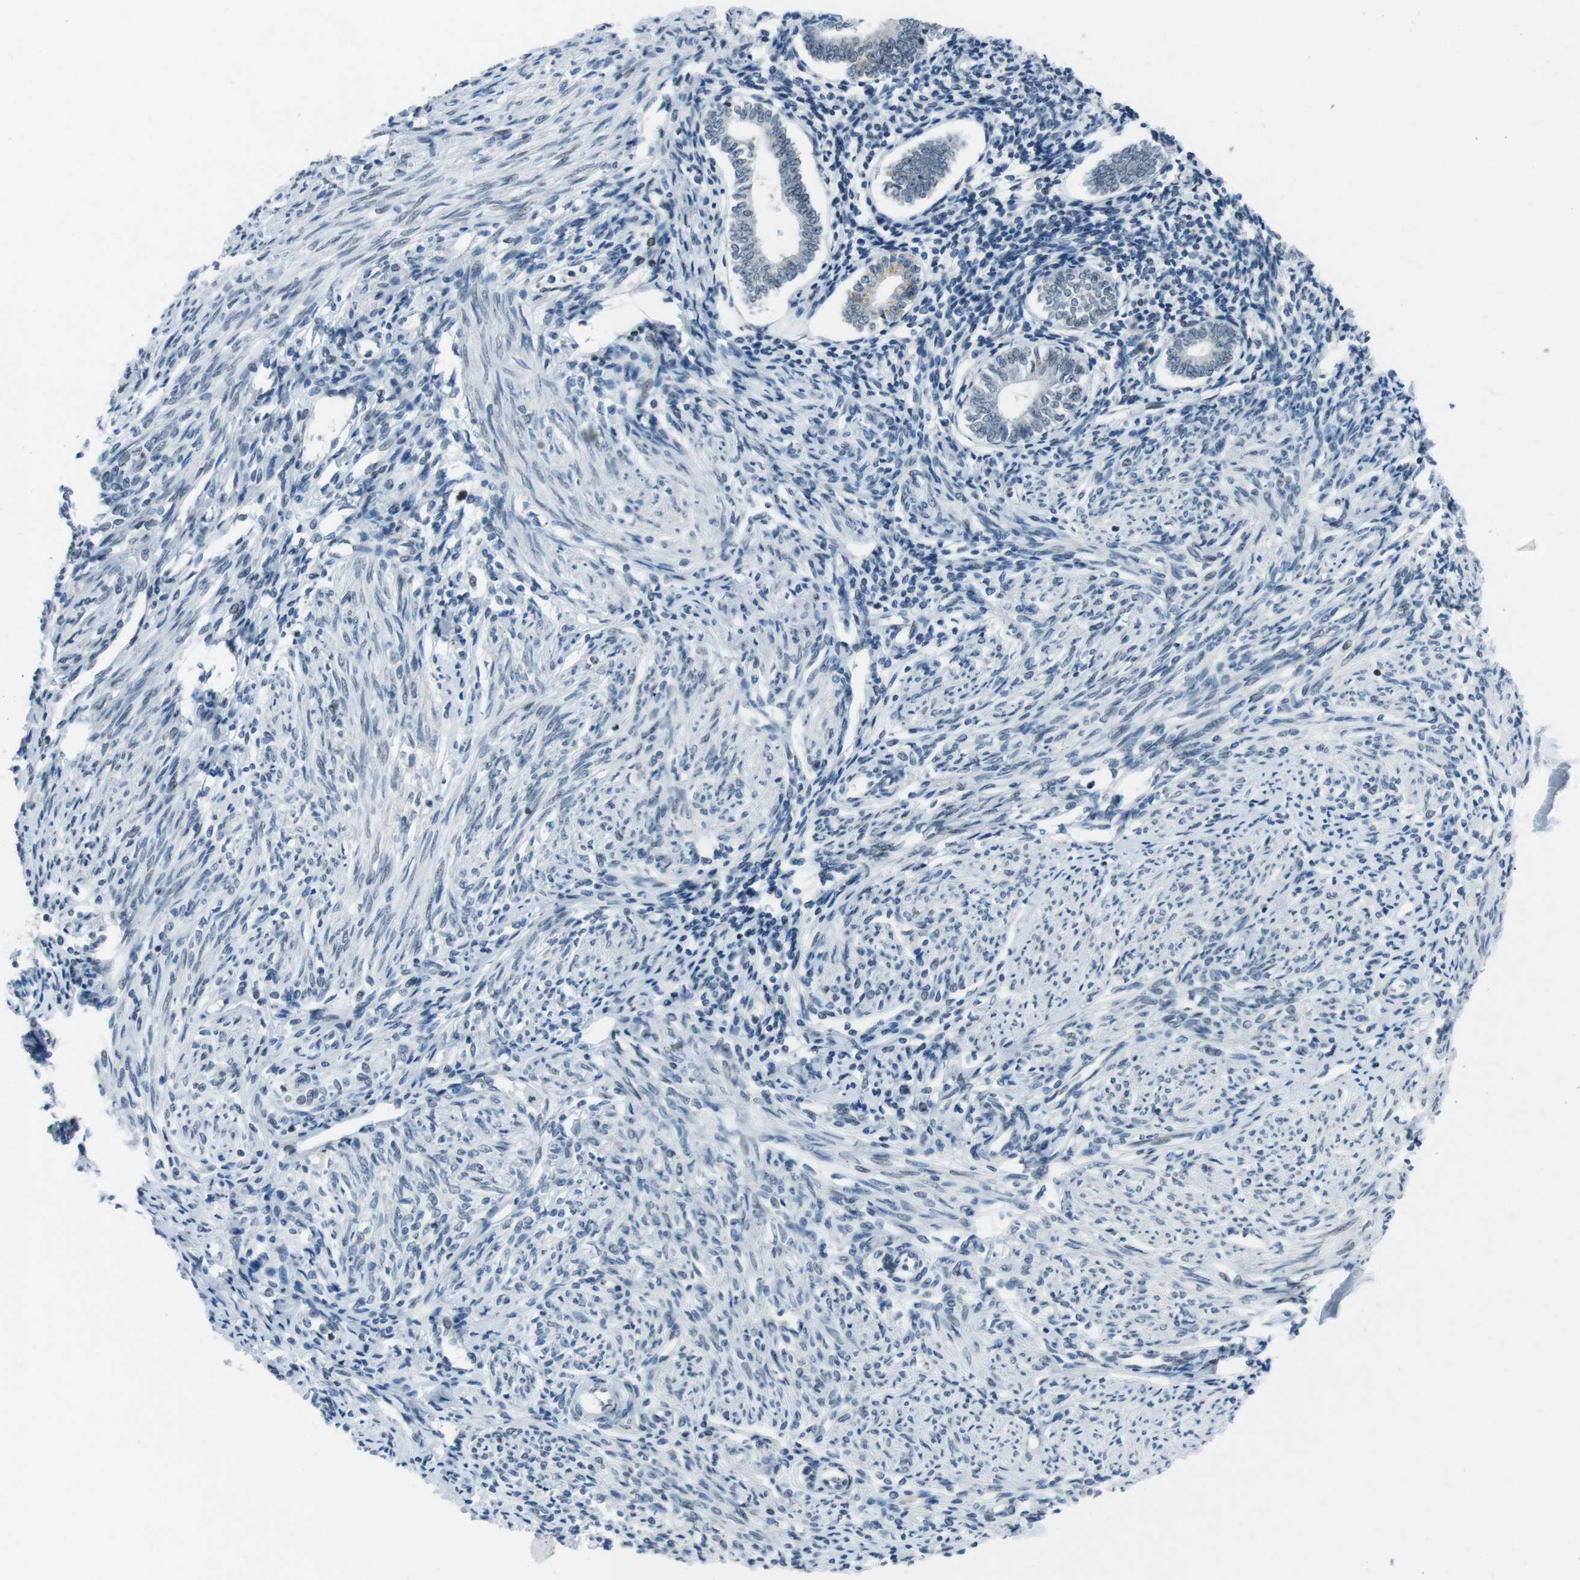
{"staining": {"intensity": "strong", "quantity": ">75%", "location": "nuclear"}, "tissue": "endometrium", "cell_type": "Cells in endometrial stroma", "image_type": "normal", "snomed": [{"axis": "morphology", "description": "Normal tissue, NOS"}, {"axis": "topography", "description": "Endometrium"}], "caption": "A histopathology image showing strong nuclear expression in about >75% of cells in endometrial stroma in normal endometrium, as visualized by brown immunohistochemical staining.", "gene": "MAD1L1", "patient": {"sex": "female", "age": 71}}